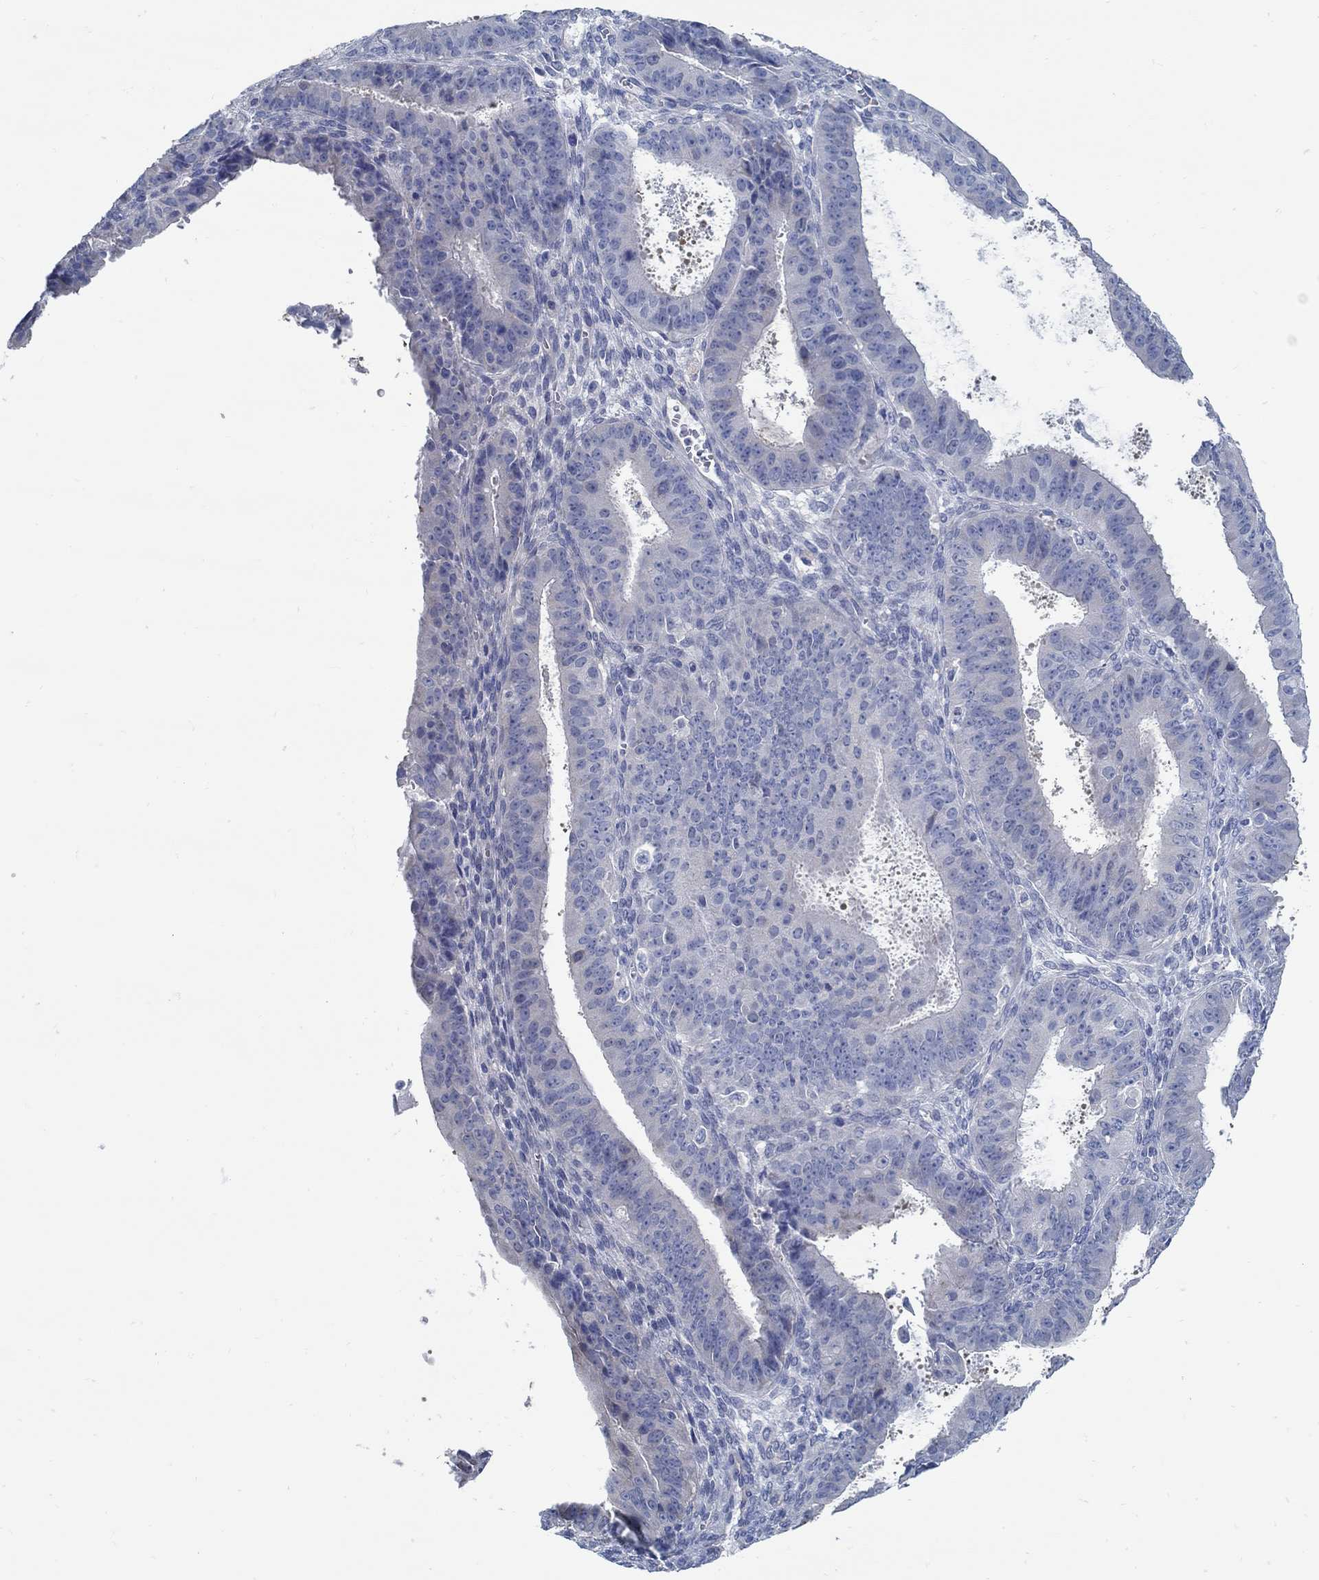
{"staining": {"intensity": "negative", "quantity": "none", "location": "none"}, "tissue": "ovarian cancer", "cell_type": "Tumor cells", "image_type": "cancer", "snomed": [{"axis": "morphology", "description": "Carcinoma, endometroid"}, {"axis": "topography", "description": "Ovary"}], "caption": "Immunohistochemistry (IHC) image of human endometroid carcinoma (ovarian) stained for a protein (brown), which reveals no staining in tumor cells. (Immunohistochemistry, brightfield microscopy, high magnification).", "gene": "C15orf39", "patient": {"sex": "female", "age": 42}}